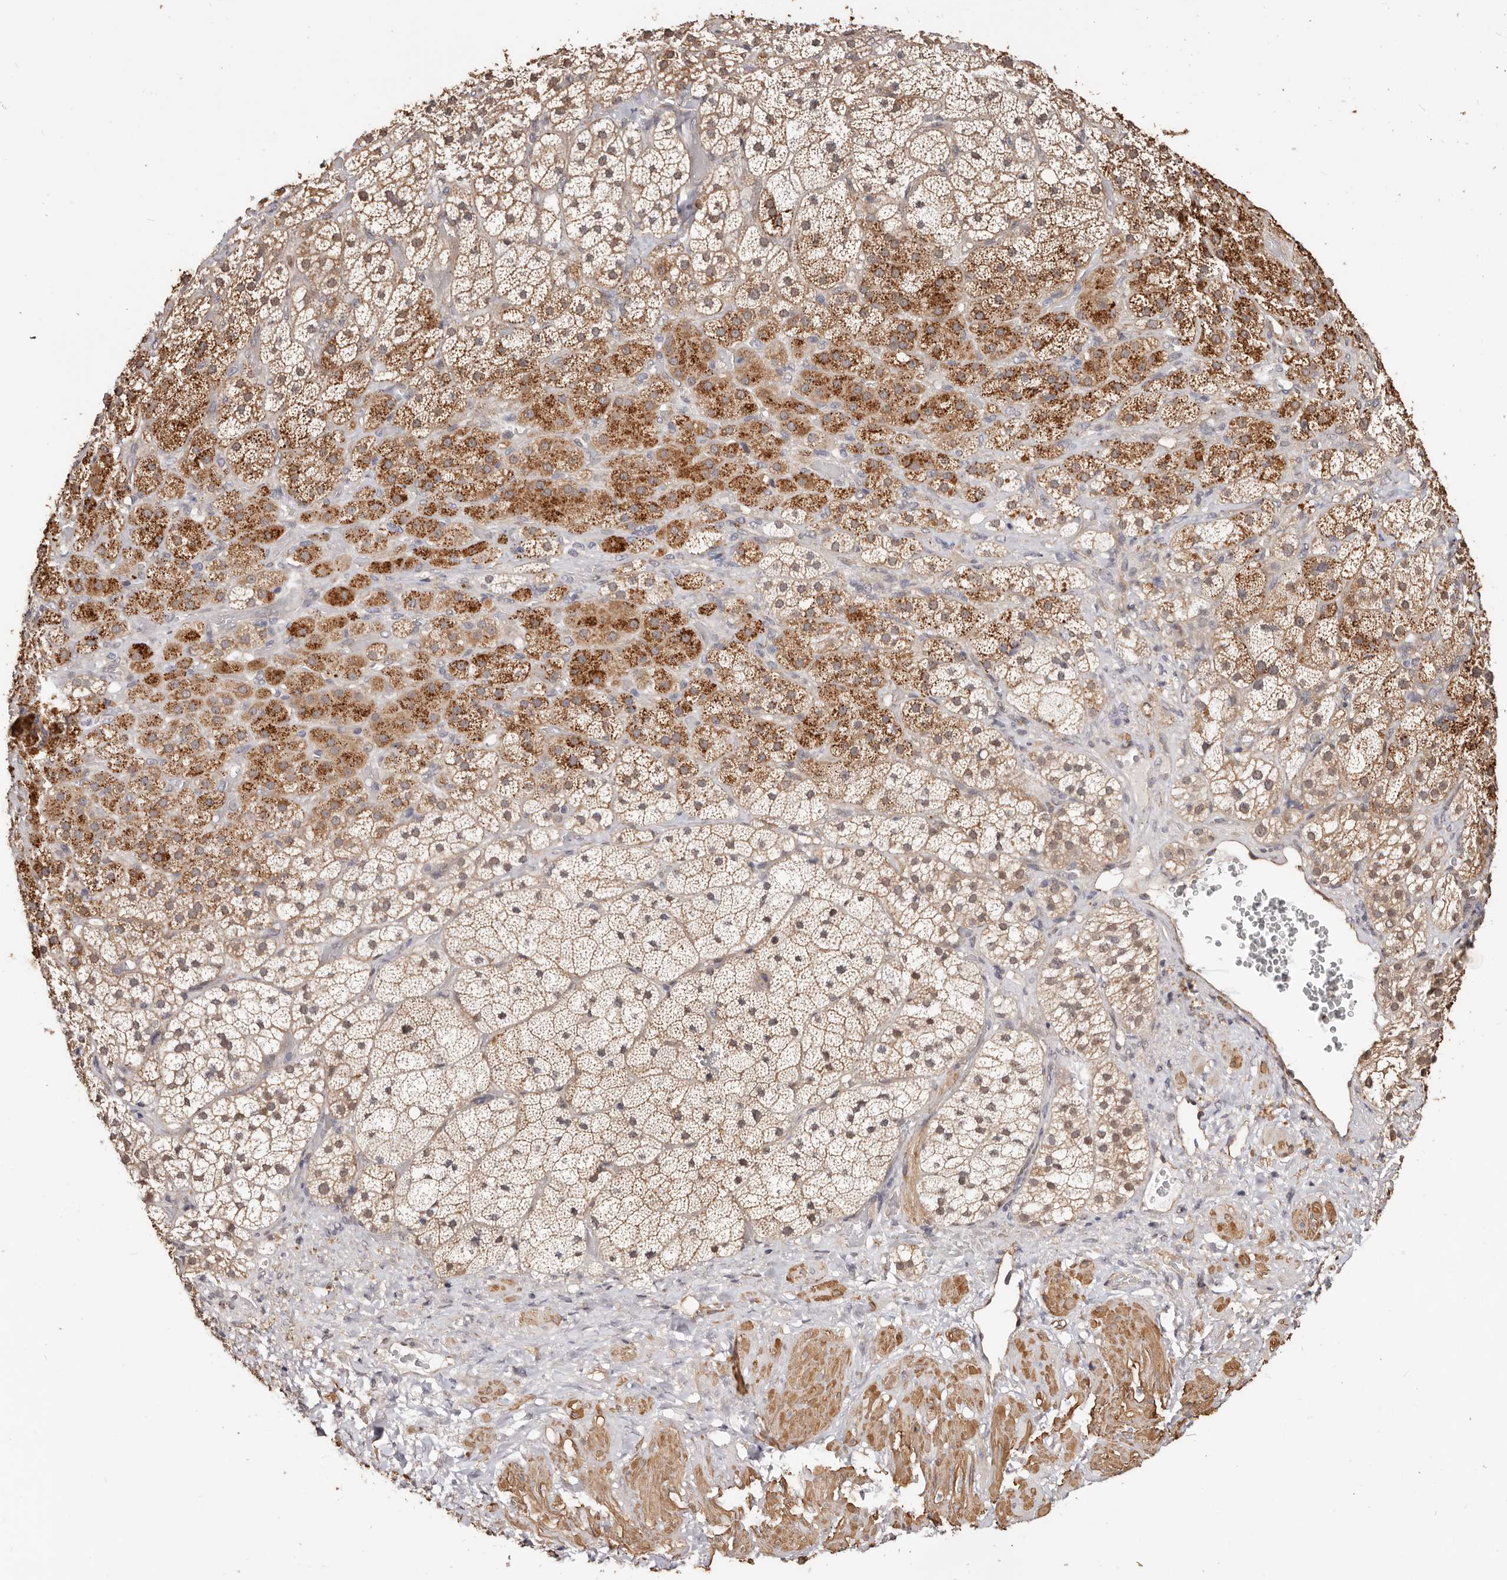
{"staining": {"intensity": "moderate", "quantity": "25%-75%", "location": "cytoplasmic/membranous"}, "tissue": "adrenal gland", "cell_type": "Glandular cells", "image_type": "normal", "snomed": [{"axis": "morphology", "description": "Normal tissue, NOS"}, {"axis": "topography", "description": "Adrenal gland"}], "caption": "High-power microscopy captured an IHC histopathology image of unremarkable adrenal gland, revealing moderate cytoplasmic/membranous staining in about 25%-75% of glandular cells. (IHC, brightfield microscopy, high magnification).", "gene": "TRIP13", "patient": {"sex": "male", "age": 57}}